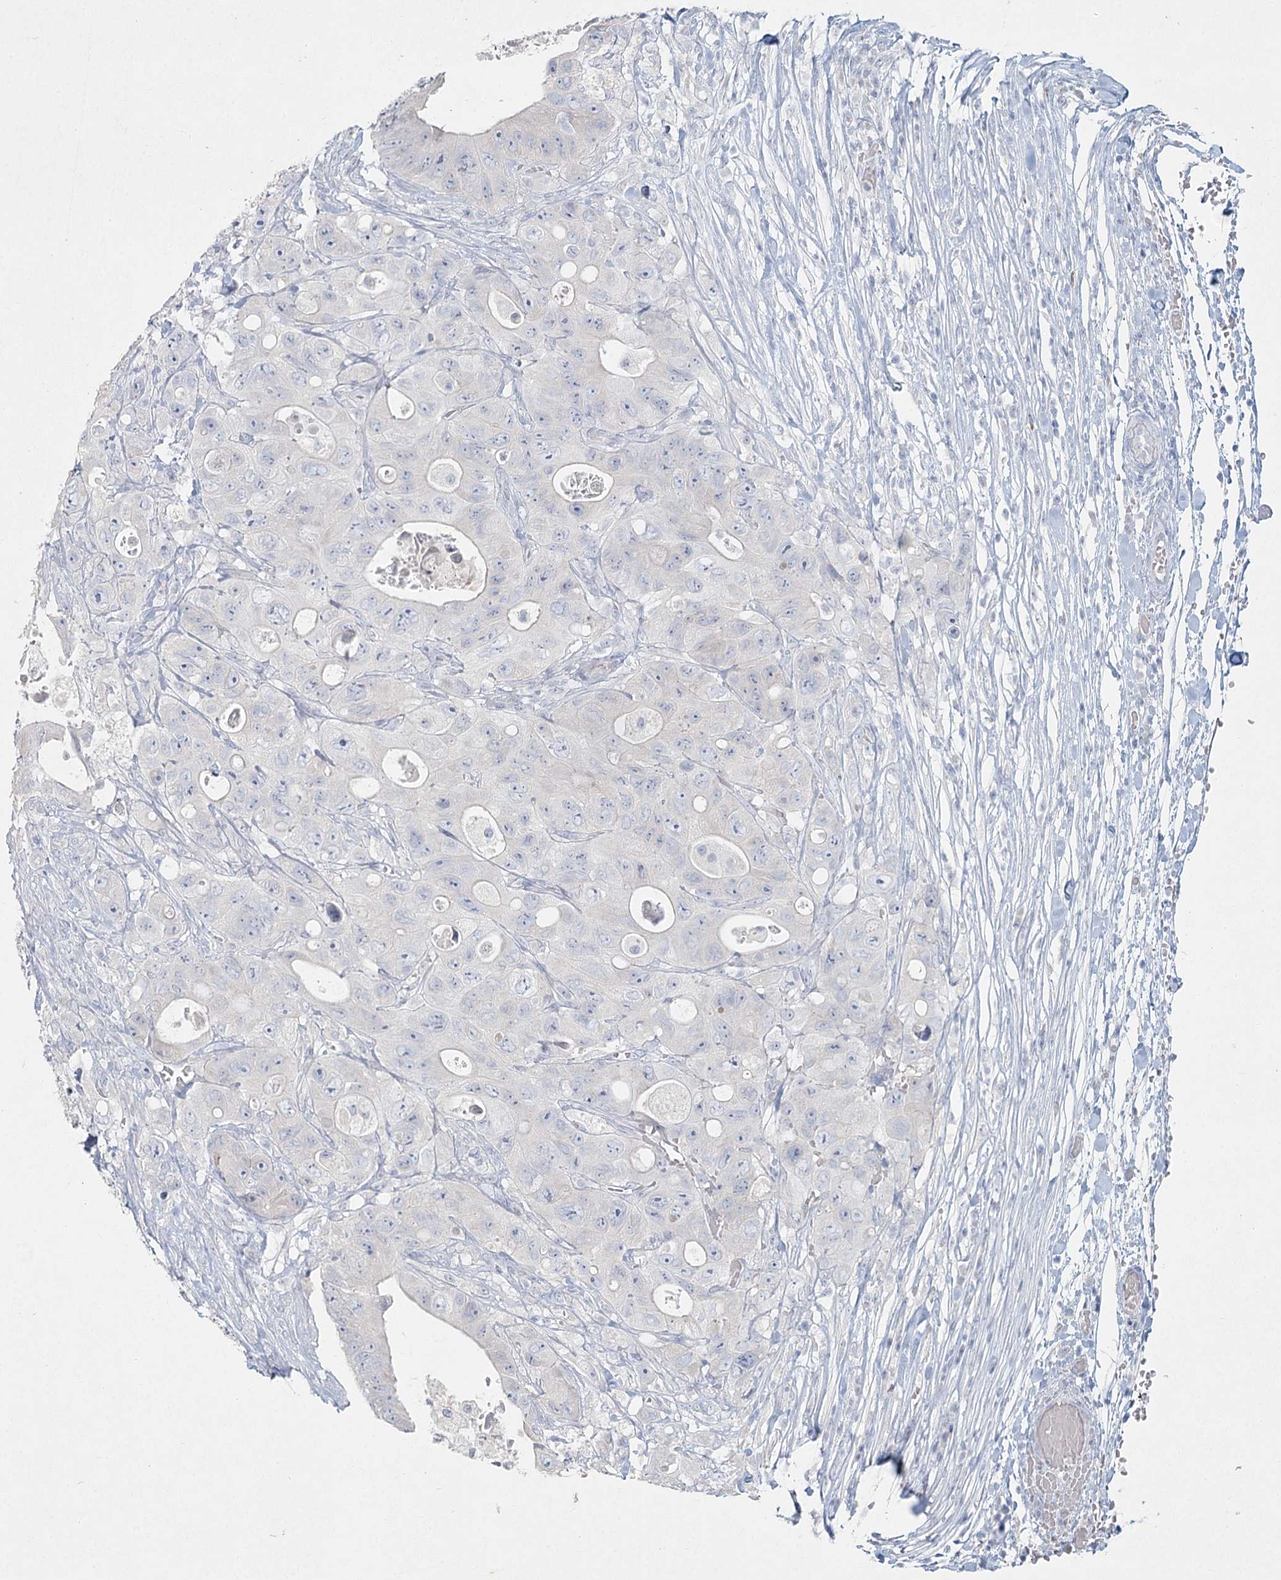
{"staining": {"intensity": "negative", "quantity": "none", "location": "none"}, "tissue": "colorectal cancer", "cell_type": "Tumor cells", "image_type": "cancer", "snomed": [{"axis": "morphology", "description": "Adenocarcinoma, NOS"}, {"axis": "topography", "description": "Colon"}], "caption": "This is a image of immunohistochemistry (IHC) staining of adenocarcinoma (colorectal), which shows no staining in tumor cells.", "gene": "LRP2BP", "patient": {"sex": "female", "age": 46}}